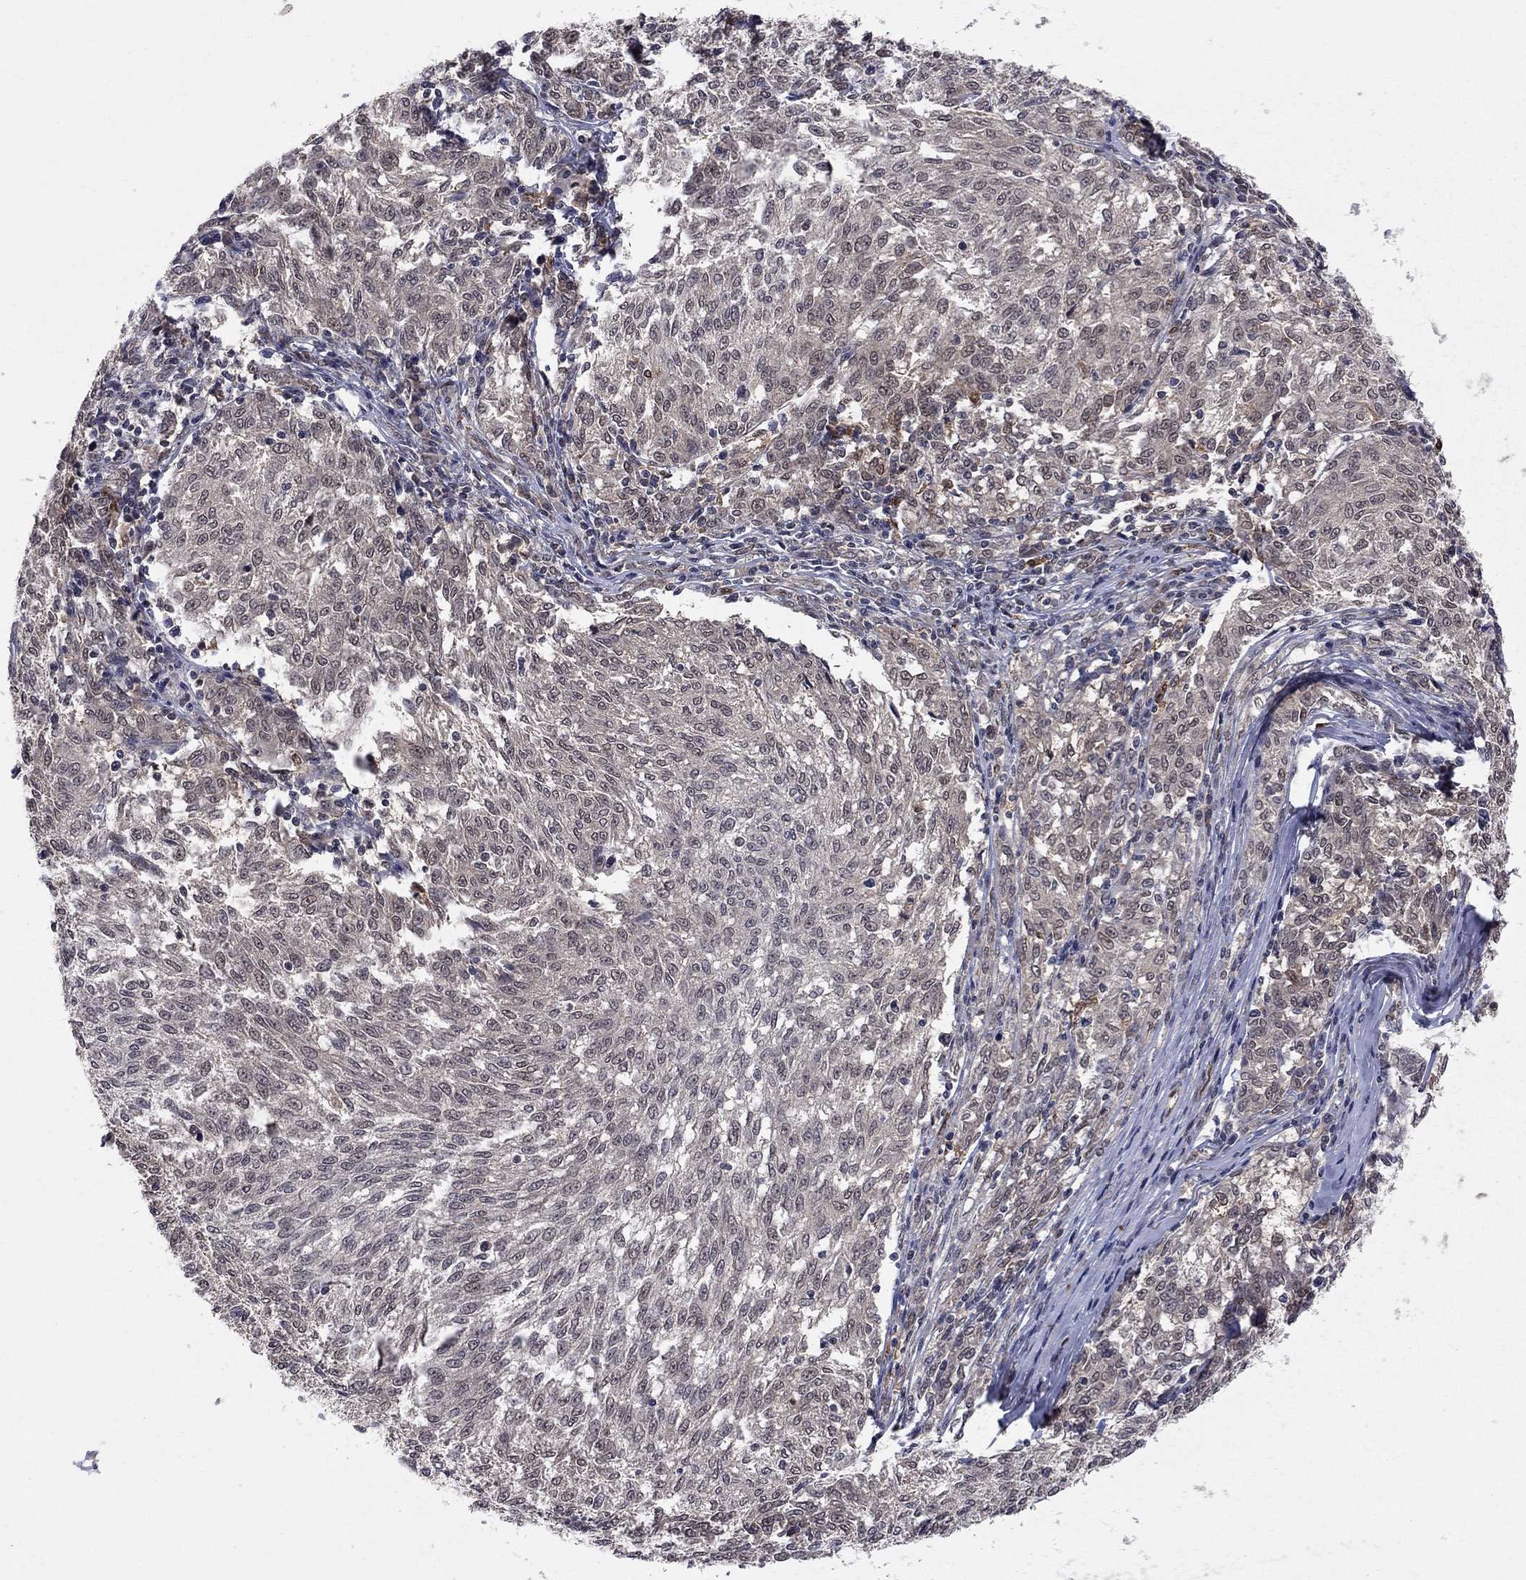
{"staining": {"intensity": "negative", "quantity": "none", "location": "none"}, "tissue": "melanoma", "cell_type": "Tumor cells", "image_type": "cancer", "snomed": [{"axis": "morphology", "description": "Malignant melanoma, NOS"}, {"axis": "topography", "description": "Skin"}], "caption": "This histopathology image is of melanoma stained with immunohistochemistry (IHC) to label a protein in brown with the nuclei are counter-stained blue. There is no expression in tumor cells.", "gene": "SAP30L", "patient": {"sex": "female", "age": 72}}